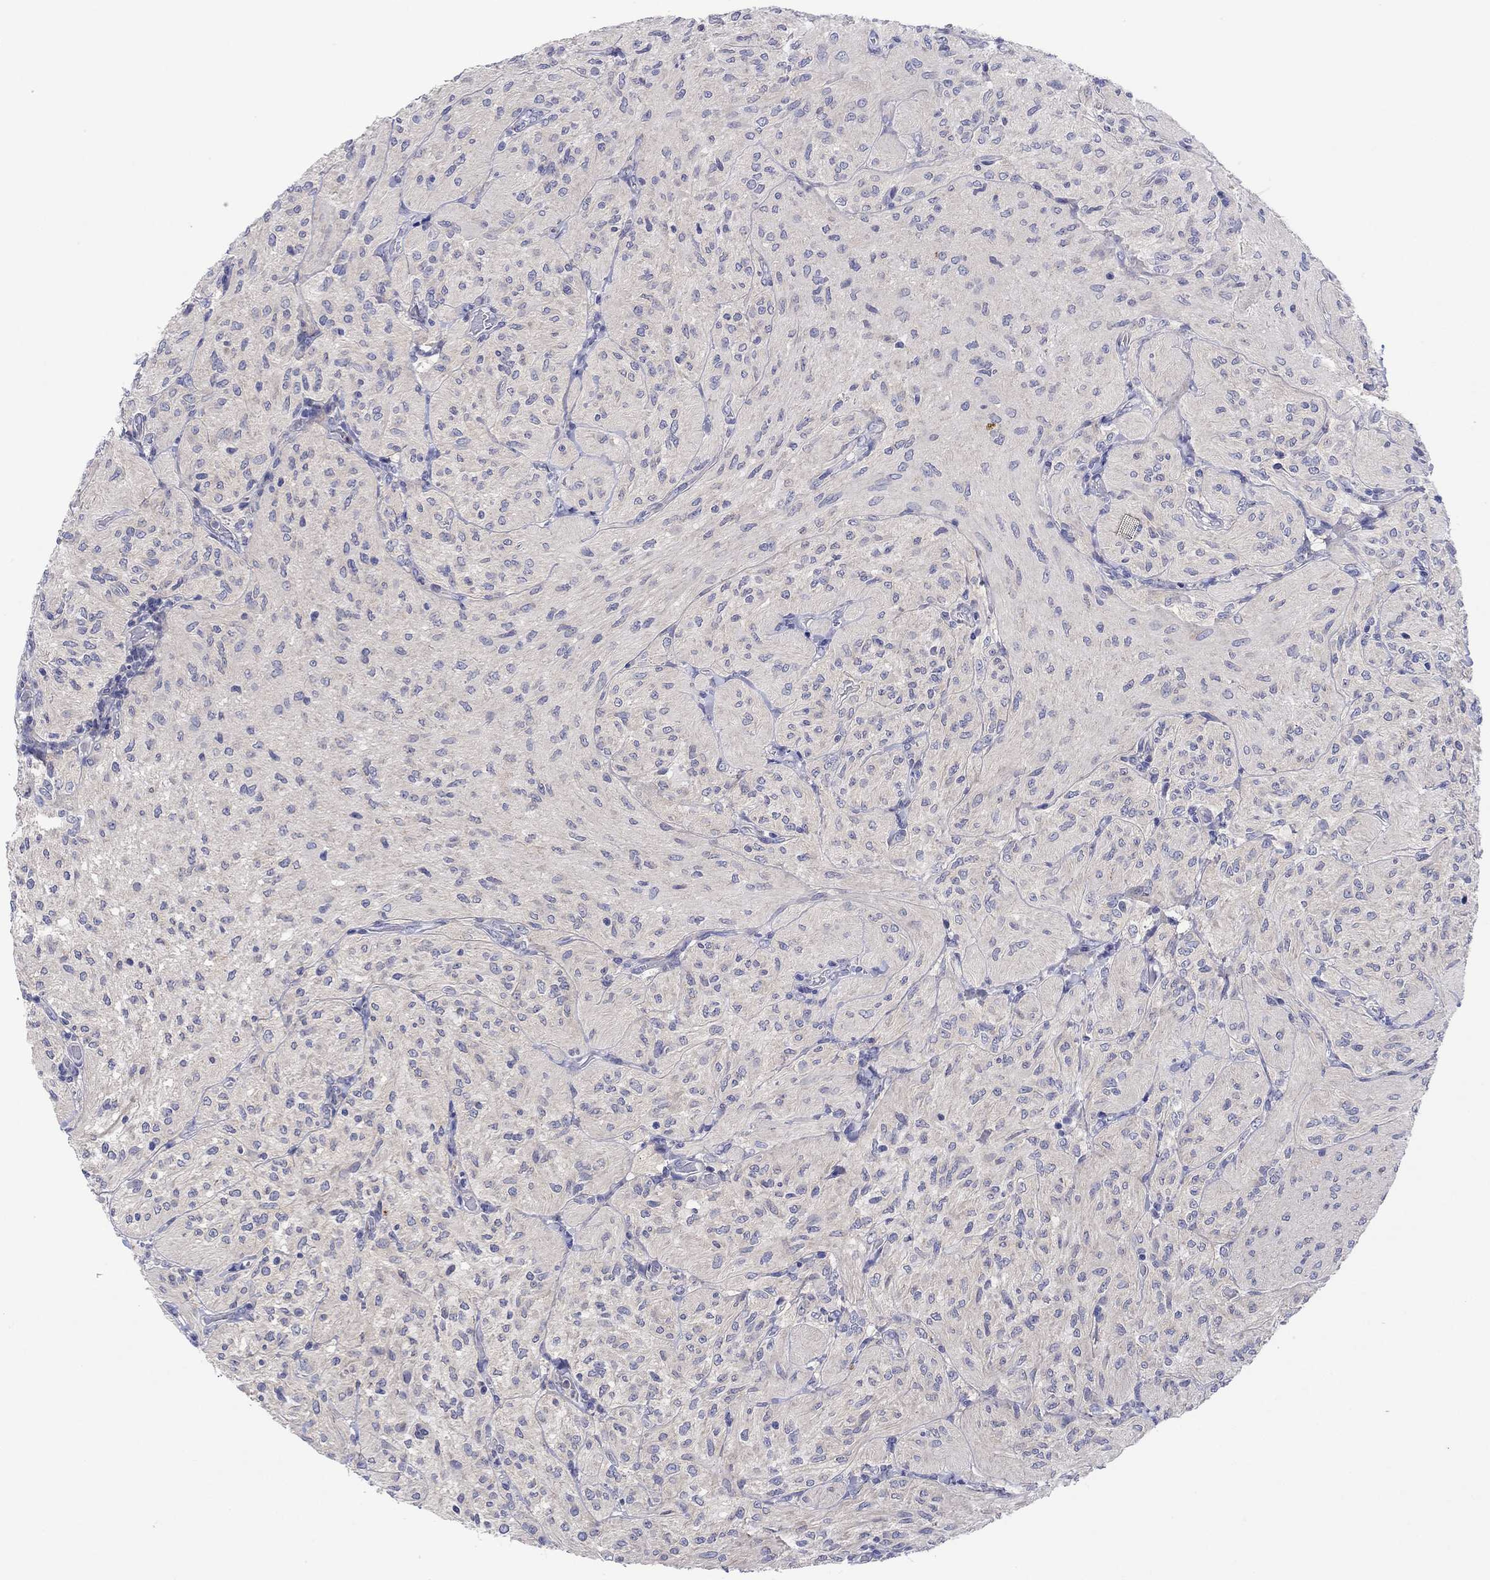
{"staining": {"intensity": "negative", "quantity": "none", "location": "none"}, "tissue": "glioma", "cell_type": "Tumor cells", "image_type": "cancer", "snomed": [{"axis": "morphology", "description": "Glioma, malignant, Low grade"}, {"axis": "topography", "description": "Brain"}], "caption": "An immunohistochemistry photomicrograph of malignant low-grade glioma is shown. There is no staining in tumor cells of malignant low-grade glioma.", "gene": "HDC", "patient": {"sex": "male", "age": 3}}